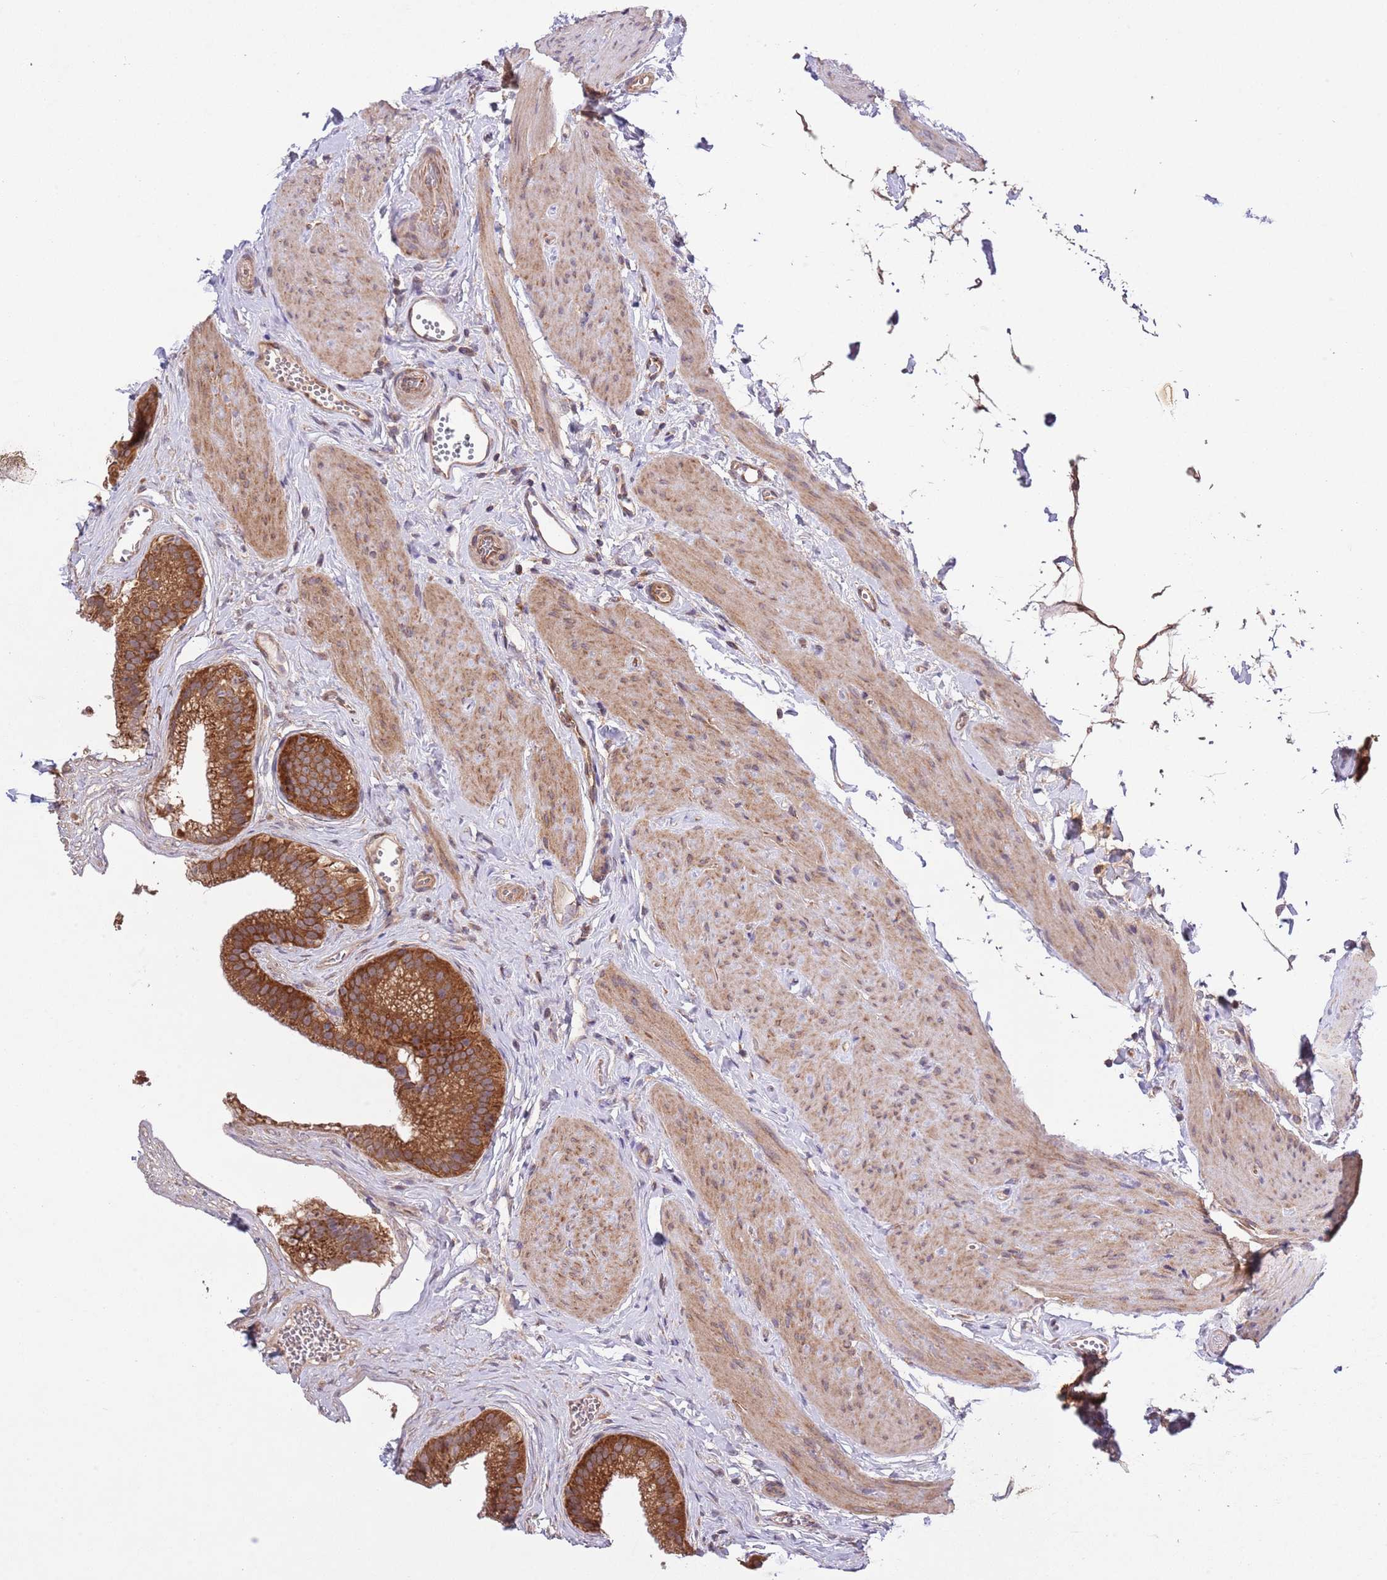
{"staining": {"intensity": "strong", "quantity": ">75%", "location": "cytoplasmic/membranous"}, "tissue": "gallbladder", "cell_type": "Glandular cells", "image_type": "normal", "snomed": [{"axis": "morphology", "description": "Normal tissue, NOS"}, {"axis": "topography", "description": "Gallbladder"}], "caption": "IHC histopathology image of normal human gallbladder stained for a protein (brown), which displays high levels of strong cytoplasmic/membranous expression in approximately >75% of glandular cells.", "gene": "MFNG", "patient": {"sex": "female", "age": 54}}